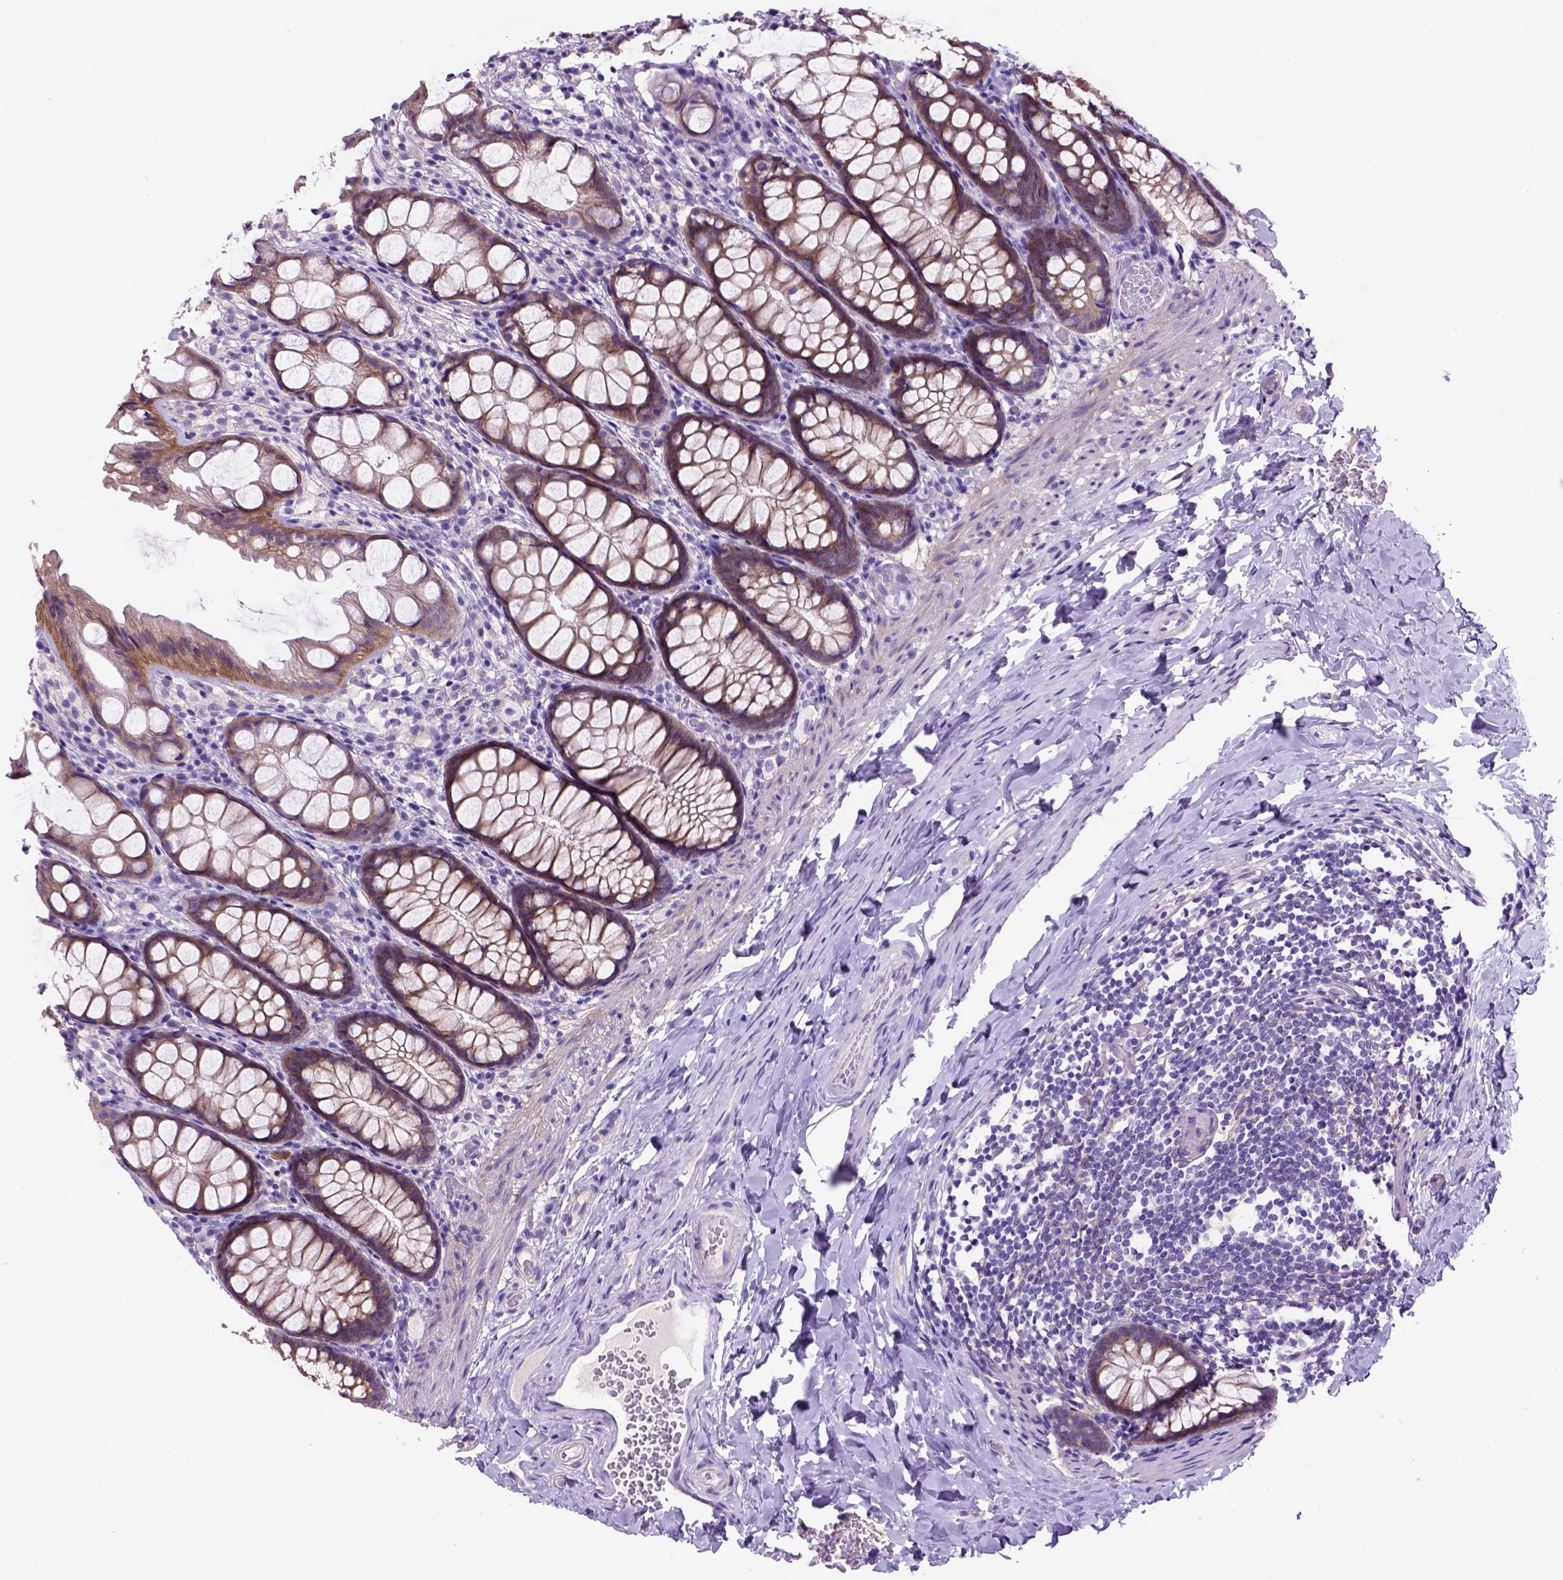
{"staining": {"intensity": "negative", "quantity": "none", "location": "none"}, "tissue": "colon", "cell_type": "Endothelial cells", "image_type": "normal", "snomed": [{"axis": "morphology", "description": "Normal tissue, NOS"}, {"axis": "topography", "description": "Colon"}], "caption": "Endothelial cells show no significant protein staining in normal colon. The staining was performed using DAB (3,3'-diaminobenzidine) to visualize the protein expression in brown, while the nuclei were stained in blue with hematoxylin (Magnification: 20x).", "gene": "EGFR", "patient": {"sex": "male", "age": 47}}